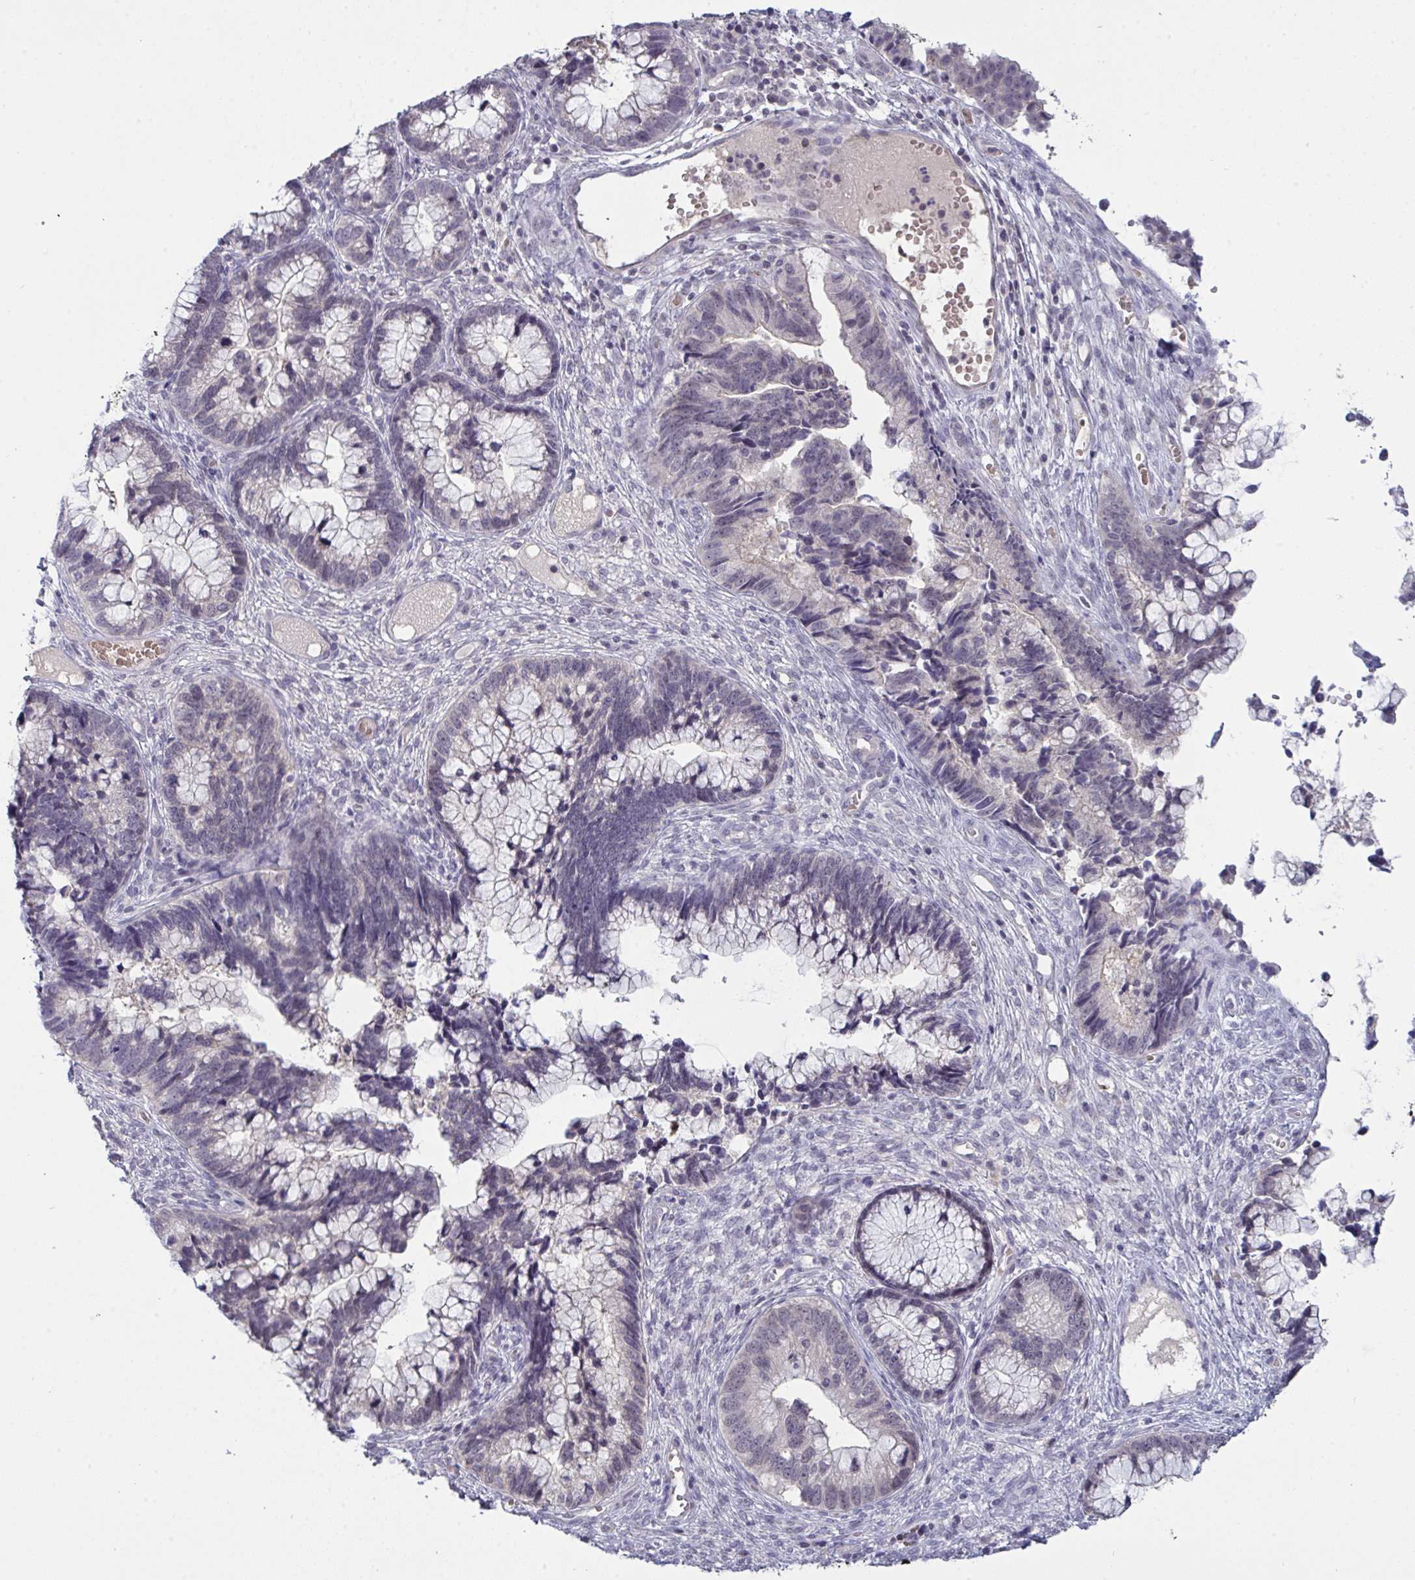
{"staining": {"intensity": "negative", "quantity": "none", "location": "none"}, "tissue": "cervical cancer", "cell_type": "Tumor cells", "image_type": "cancer", "snomed": [{"axis": "morphology", "description": "Adenocarcinoma, NOS"}, {"axis": "topography", "description": "Cervix"}], "caption": "Histopathology image shows no significant protein expression in tumor cells of adenocarcinoma (cervical).", "gene": "ZNF784", "patient": {"sex": "female", "age": 44}}